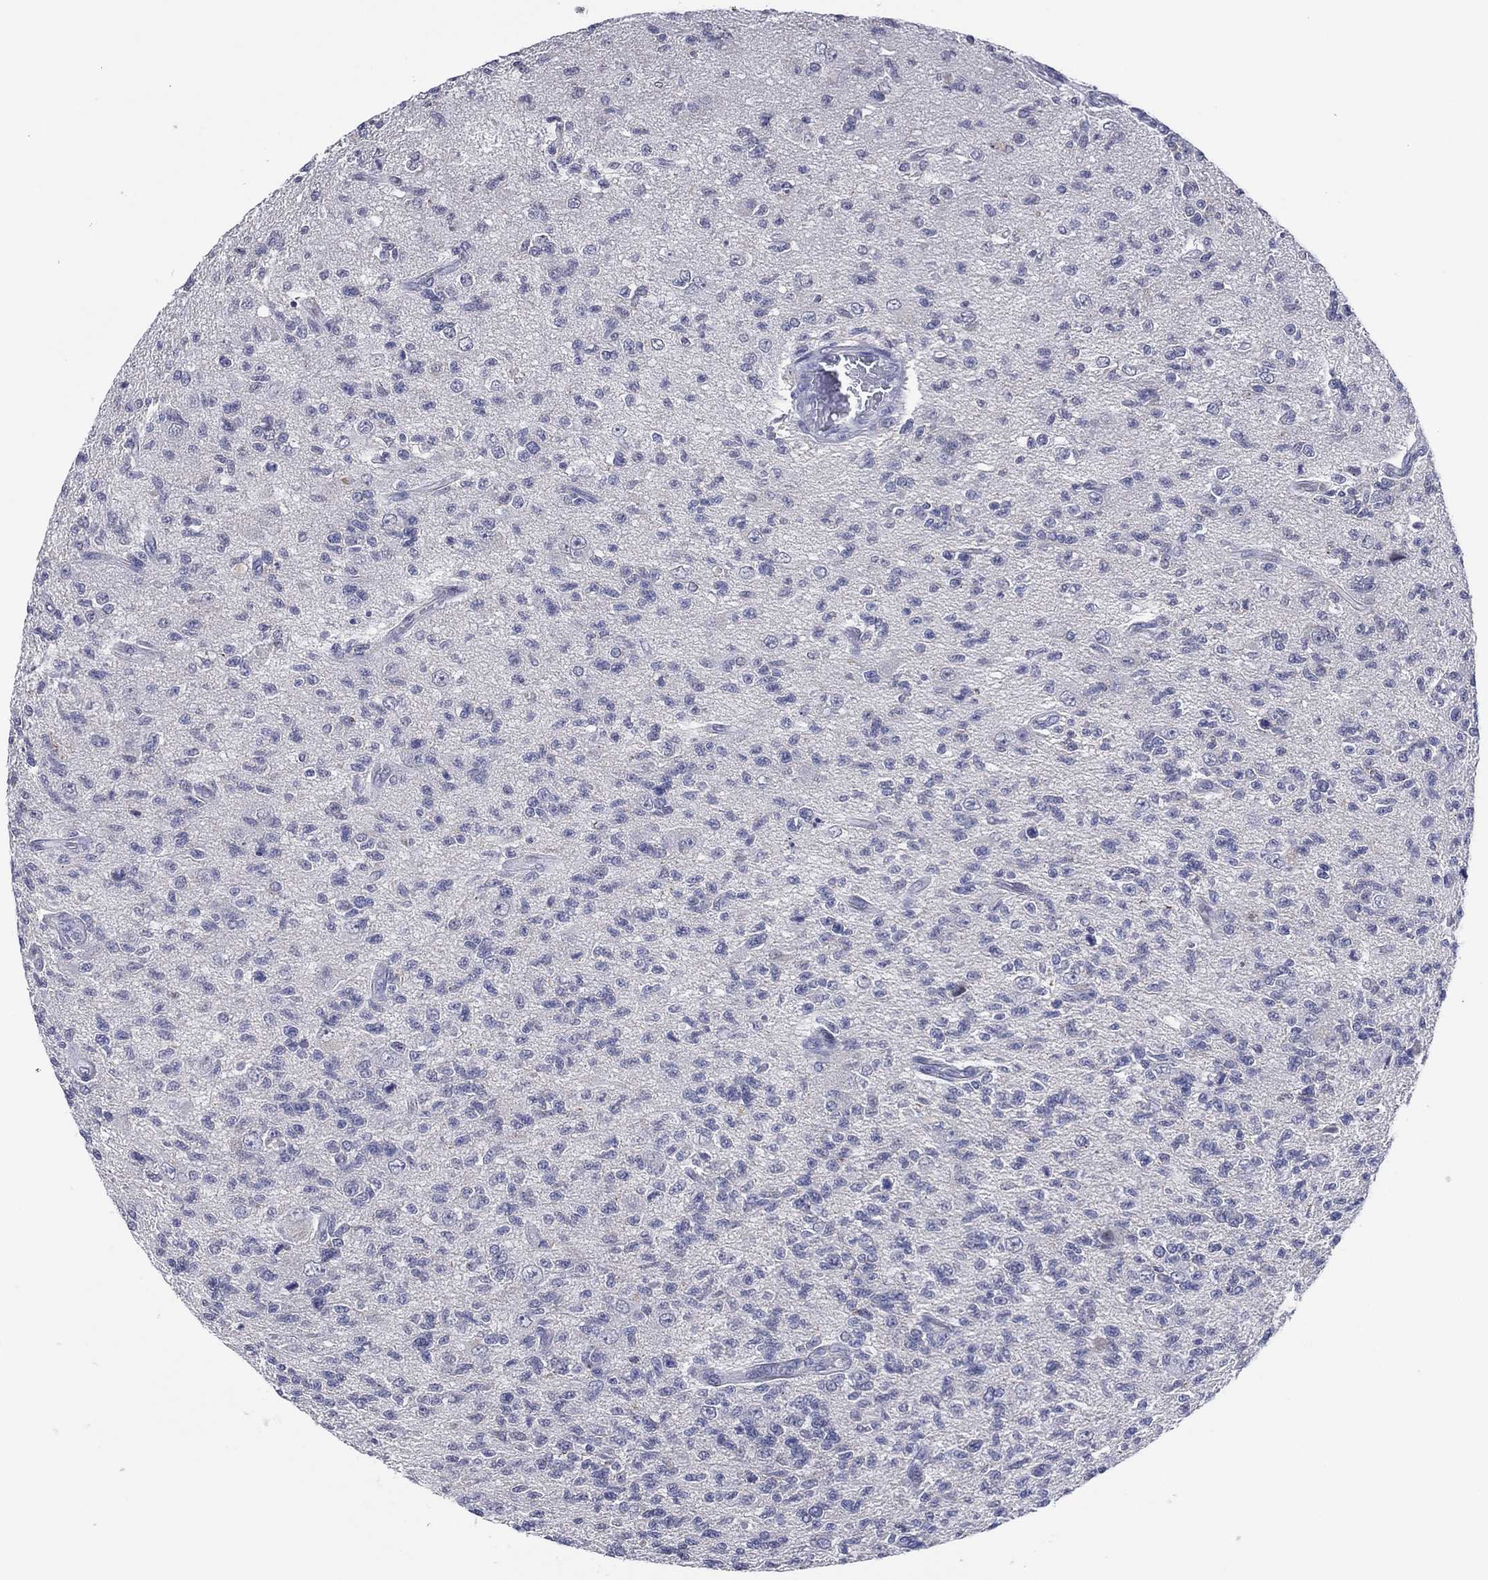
{"staining": {"intensity": "negative", "quantity": "none", "location": "none"}, "tissue": "glioma", "cell_type": "Tumor cells", "image_type": "cancer", "snomed": [{"axis": "morphology", "description": "Glioma, malignant, High grade"}, {"axis": "topography", "description": "Brain"}], "caption": "The photomicrograph demonstrates no significant positivity in tumor cells of glioma. (DAB (3,3'-diaminobenzidine) IHC visualized using brightfield microscopy, high magnification).", "gene": "TRIM31", "patient": {"sex": "male", "age": 56}}